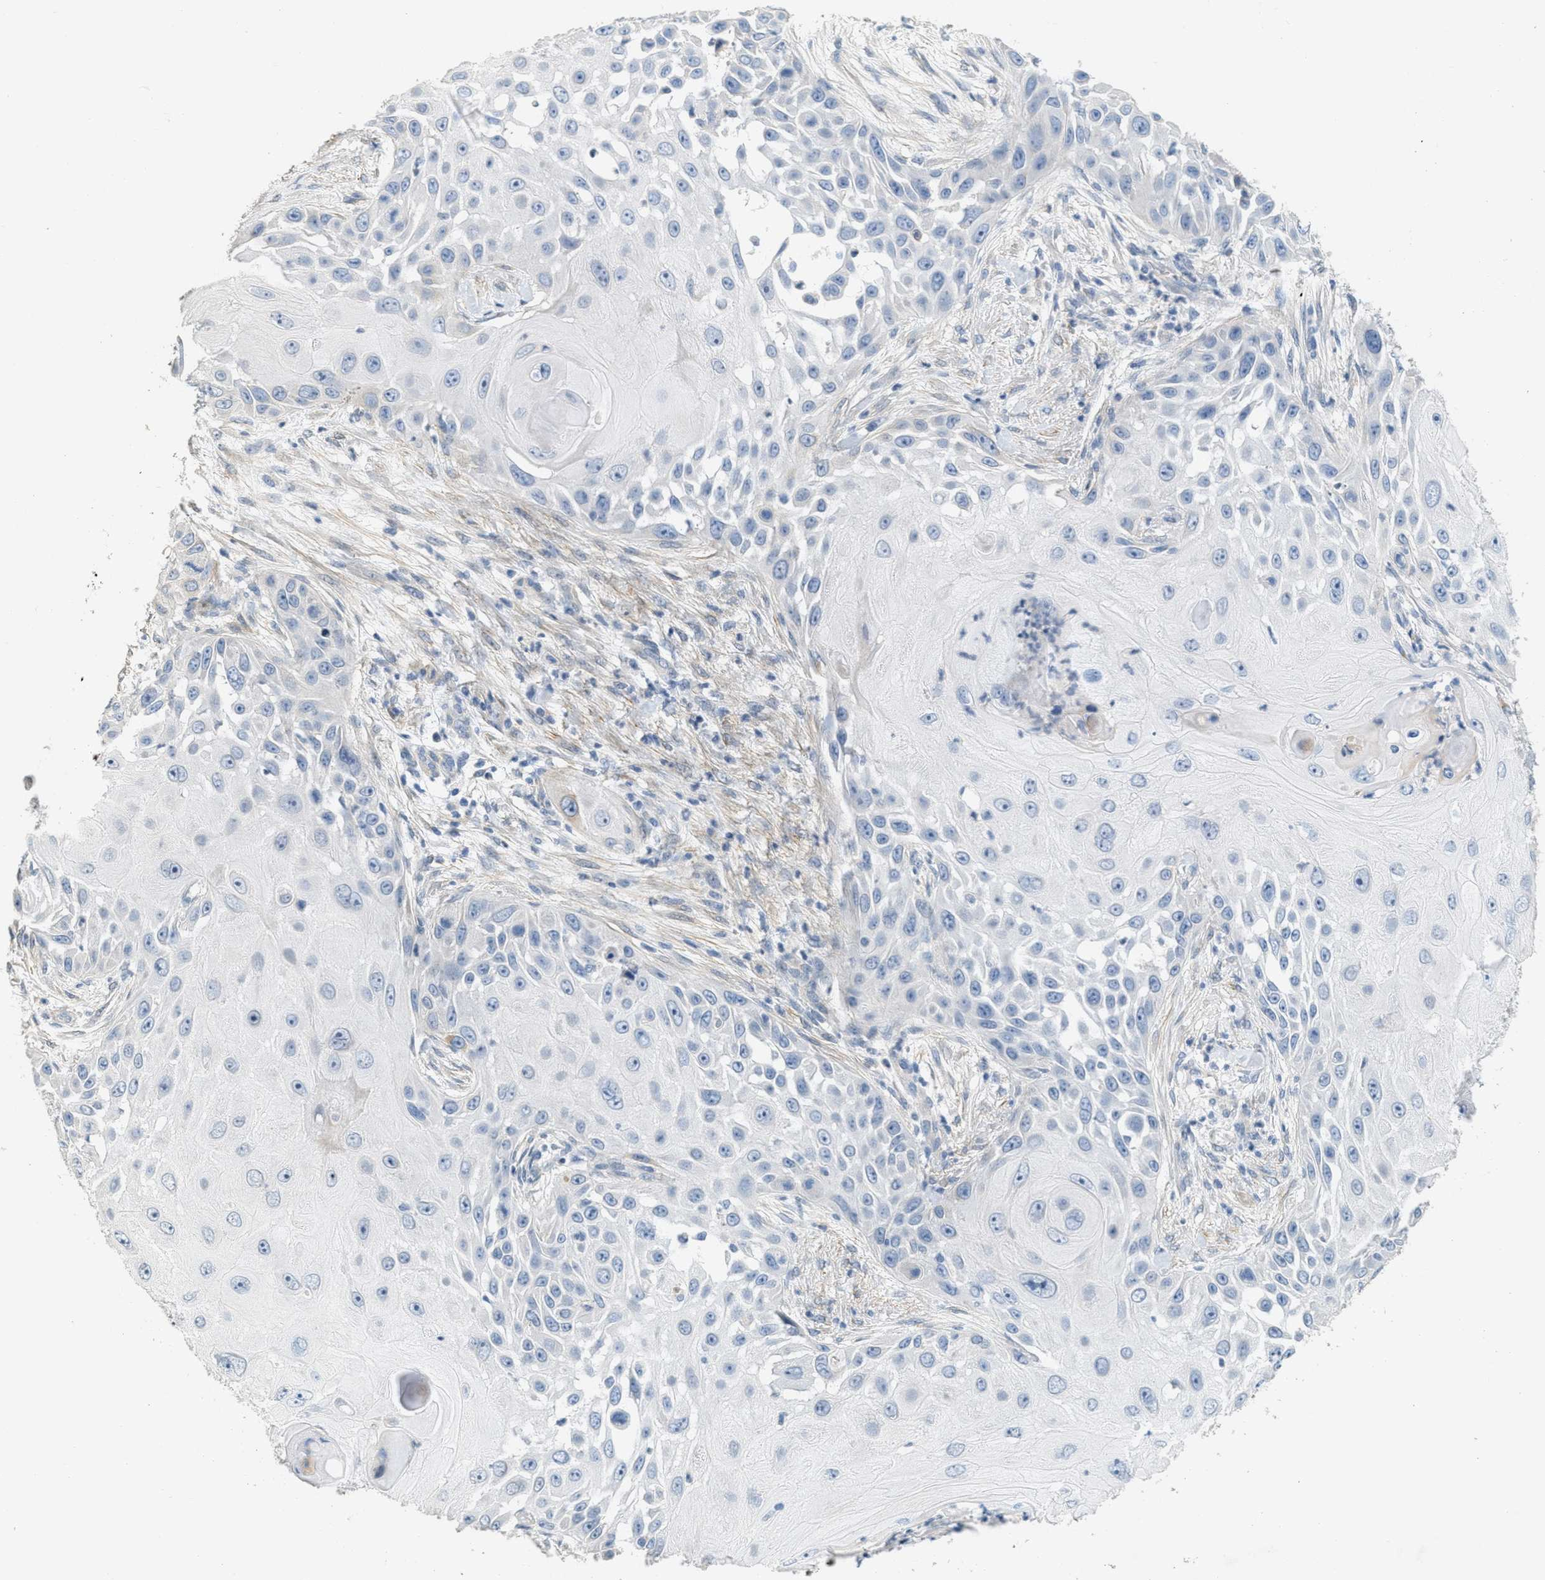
{"staining": {"intensity": "negative", "quantity": "none", "location": "none"}, "tissue": "skin cancer", "cell_type": "Tumor cells", "image_type": "cancer", "snomed": [{"axis": "morphology", "description": "Squamous cell carcinoma, NOS"}, {"axis": "topography", "description": "Skin"}], "caption": "Tumor cells show no significant staining in skin squamous cell carcinoma. The staining is performed using DAB (3,3'-diaminobenzidine) brown chromogen with nuclei counter-stained in using hematoxylin.", "gene": "MRS2", "patient": {"sex": "female", "age": 44}}